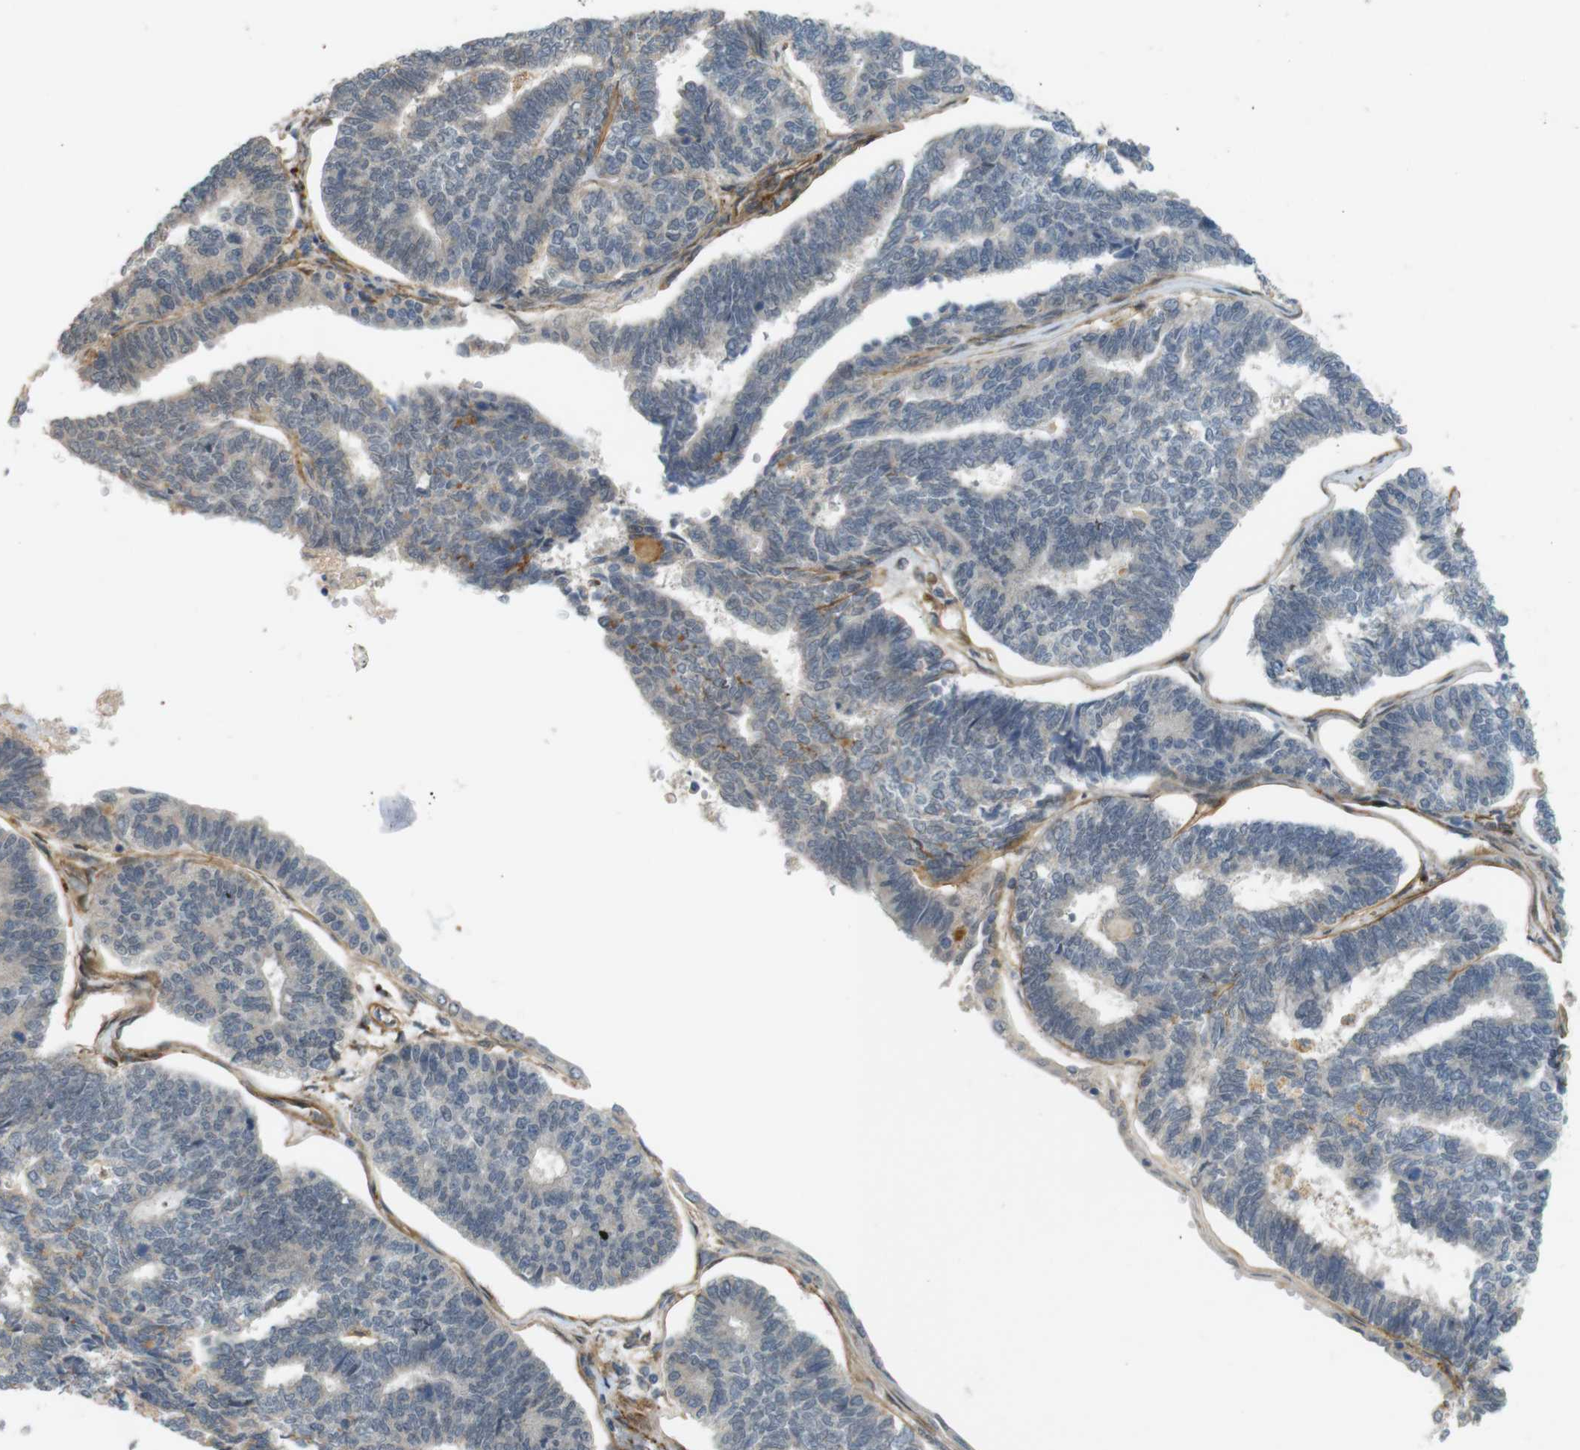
{"staining": {"intensity": "moderate", "quantity": "<25%", "location": "cytoplasmic/membranous"}, "tissue": "endometrial cancer", "cell_type": "Tumor cells", "image_type": "cancer", "snomed": [{"axis": "morphology", "description": "Adenocarcinoma, NOS"}, {"axis": "topography", "description": "Endometrium"}], "caption": "Human endometrial cancer (adenocarcinoma) stained with a protein marker displays moderate staining in tumor cells.", "gene": "TSPAN9", "patient": {"sex": "female", "age": 70}}